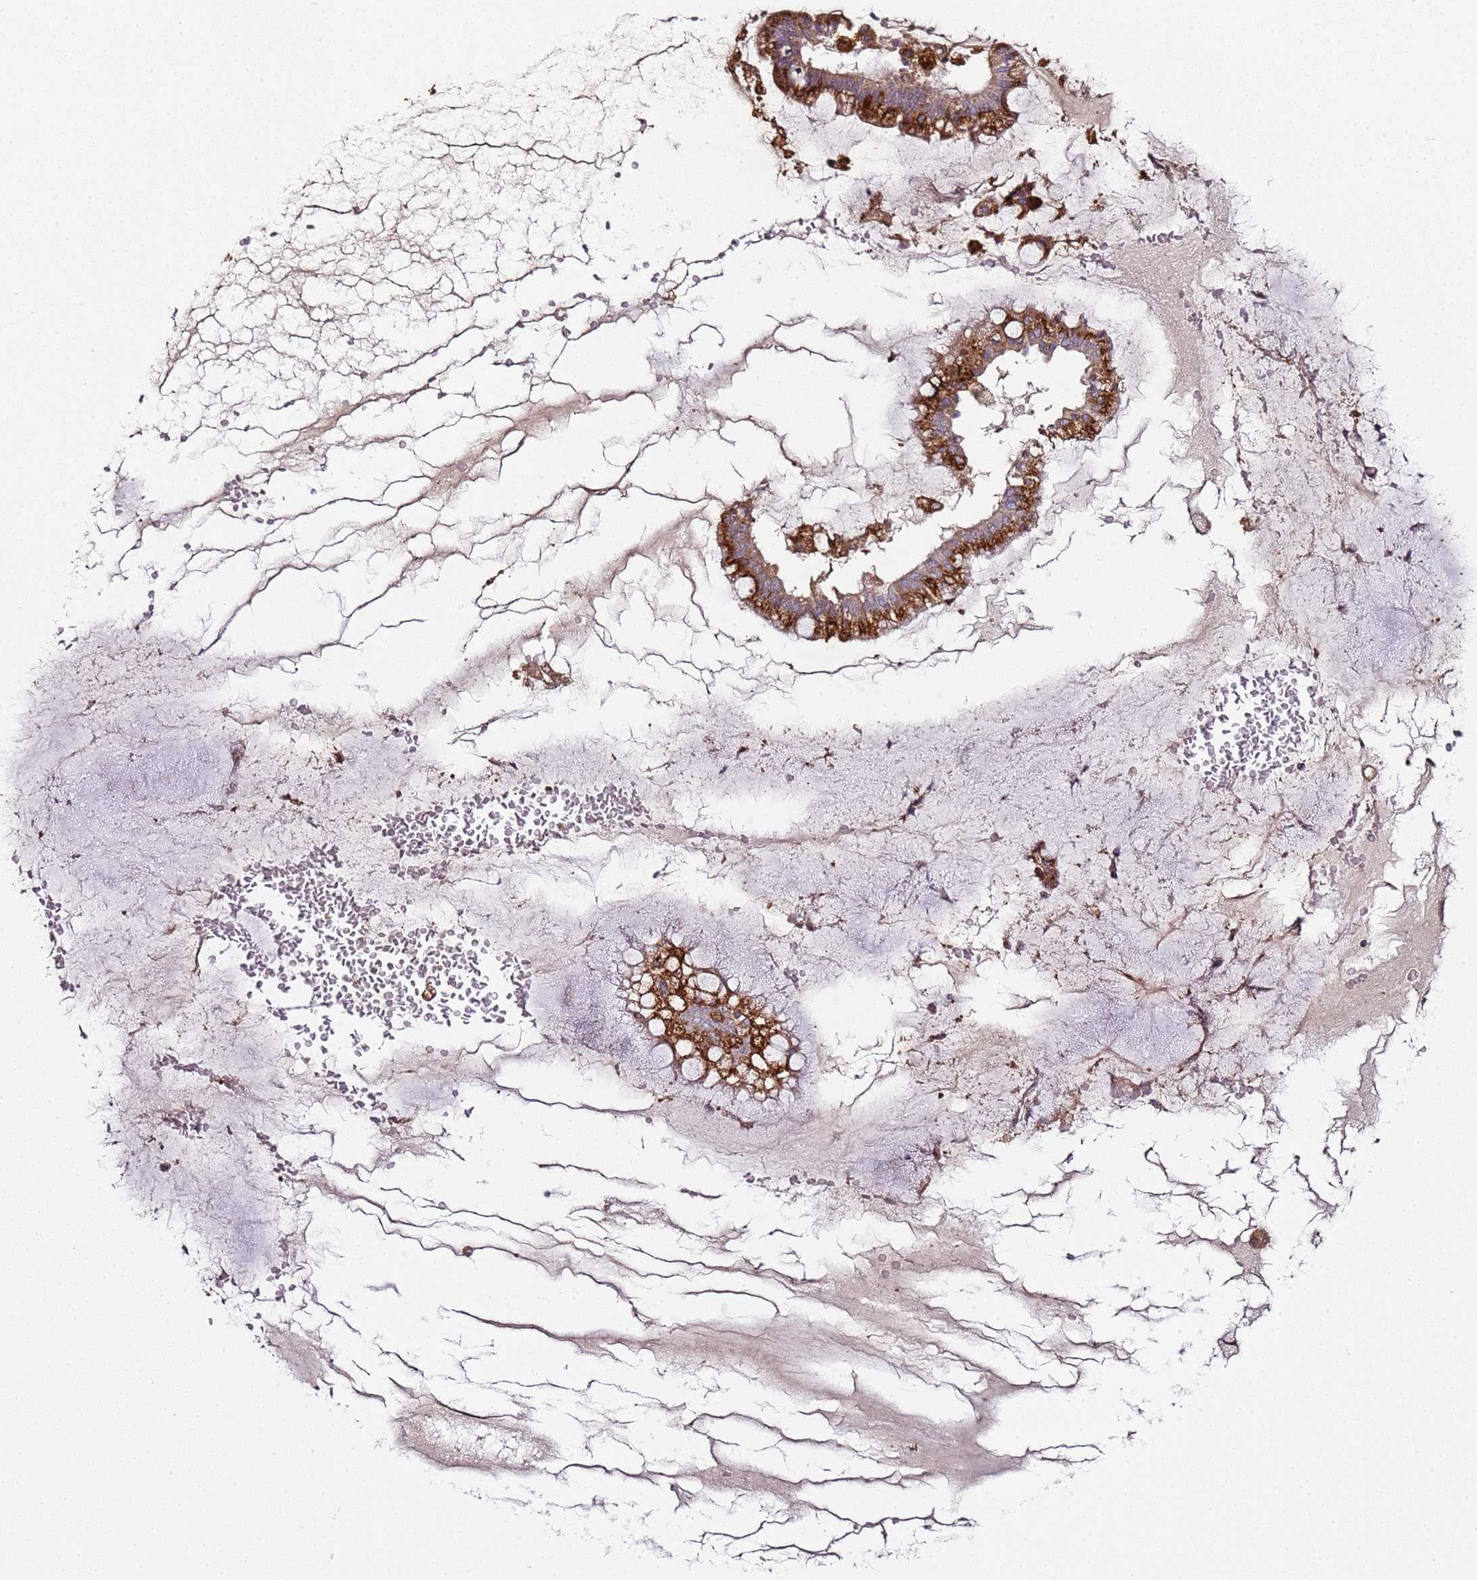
{"staining": {"intensity": "strong", "quantity": ">75%", "location": "cytoplasmic/membranous"}, "tissue": "ovarian cancer", "cell_type": "Tumor cells", "image_type": "cancer", "snomed": [{"axis": "morphology", "description": "Cystadenocarcinoma, mucinous, NOS"}, {"axis": "topography", "description": "Ovary"}], "caption": "This micrograph demonstrates ovarian mucinous cystadenocarcinoma stained with IHC to label a protein in brown. The cytoplasmic/membranous of tumor cells show strong positivity for the protein. Nuclei are counter-stained blue.", "gene": "MRPL49", "patient": {"sex": "female", "age": 73}}